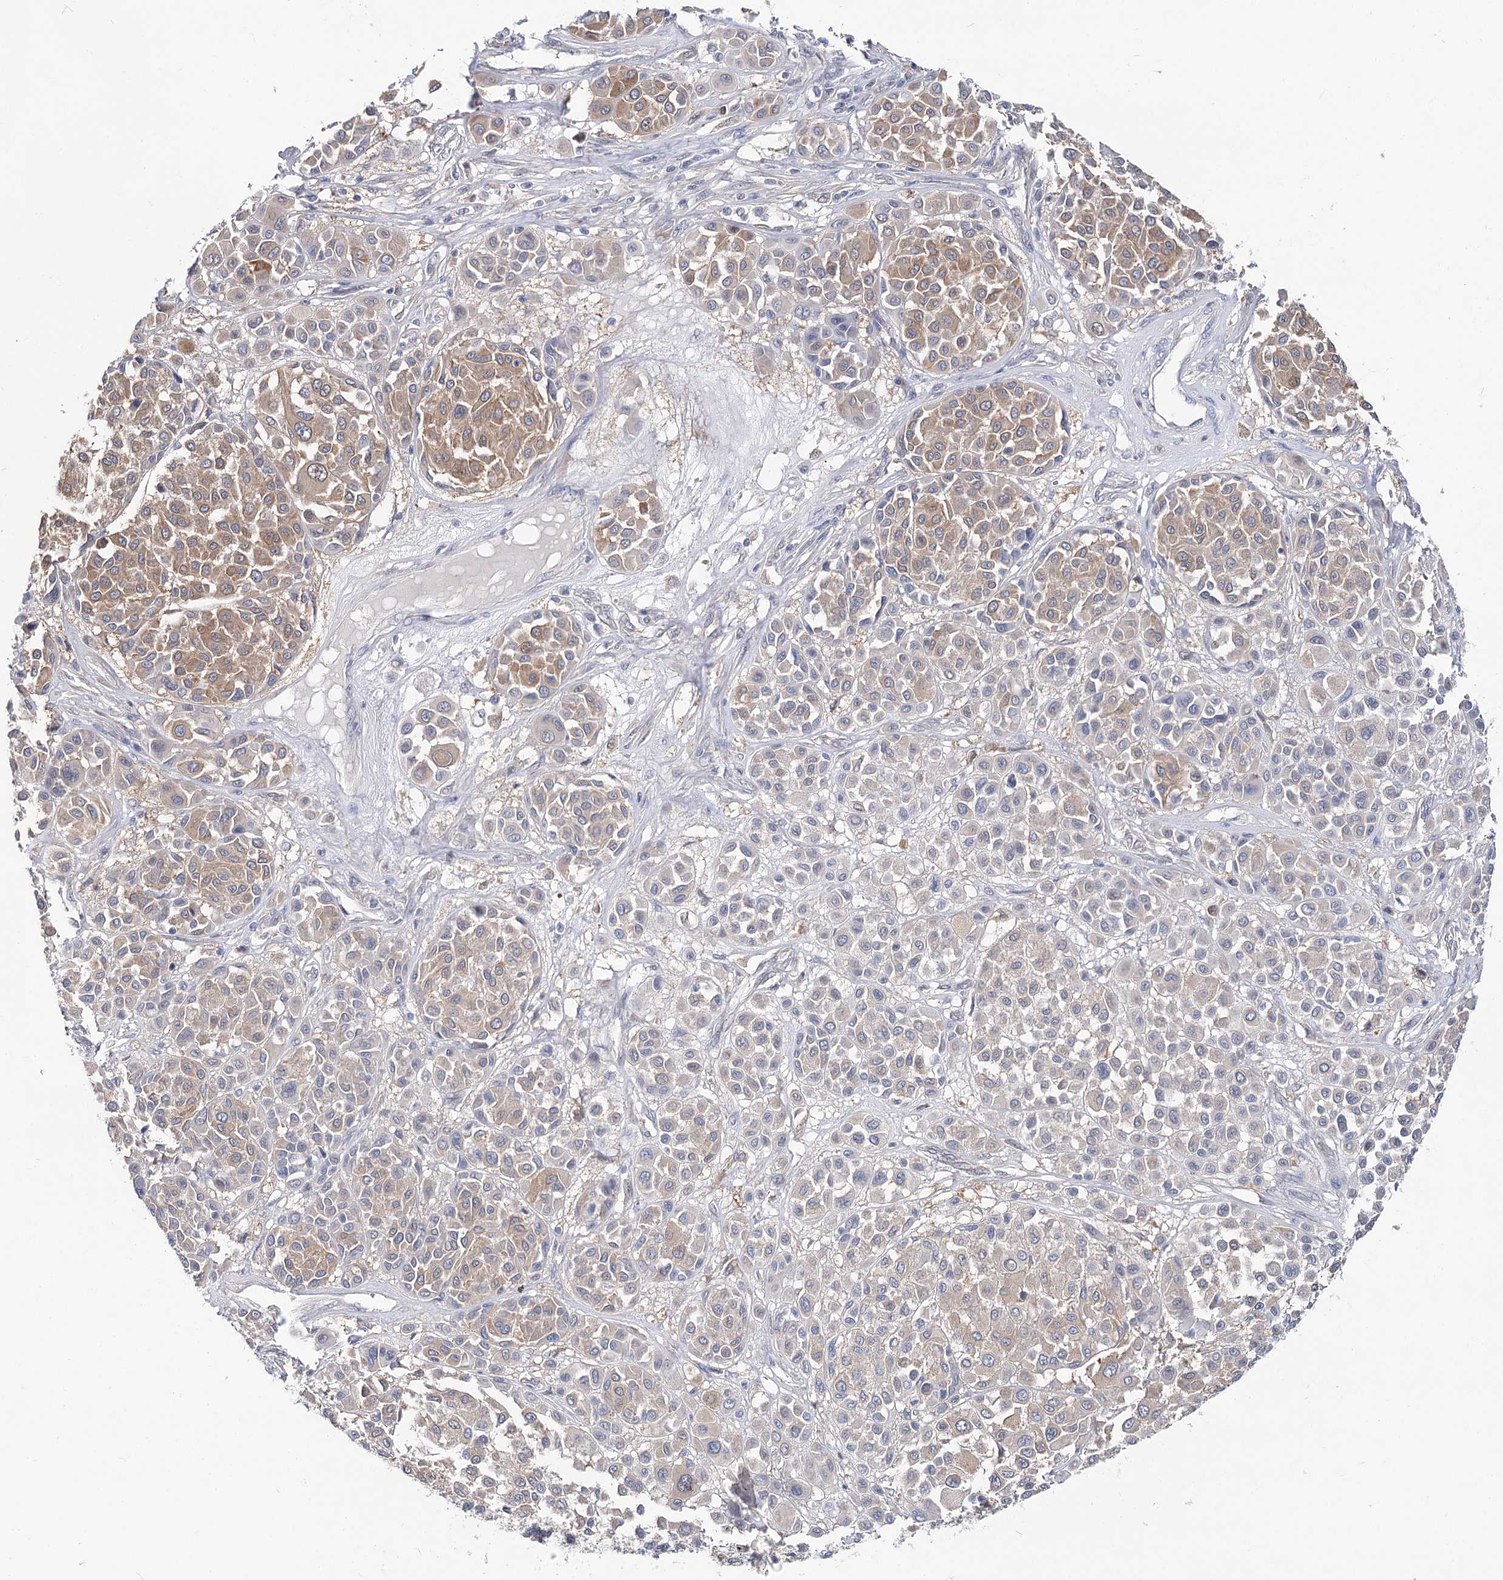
{"staining": {"intensity": "weak", "quantity": "25%-75%", "location": "cytoplasmic/membranous"}, "tissue": "melanoma", "cell_type": "Tumor cells", "image_type": "cancer", "snomed": [{"axis": "morphology", "description": "Malignant melanoma, Metastatic site"}, {"axis": "topography", "description": "Soft tissue"}], "caption": "Human melanoma stained for a protein (brown) demonstrates weak cytoplasmic/membranous positive staining in about 25%-75% of tumor cells.", "gene": "UGP2", "patient": {"sex": "male", "age": 41}}